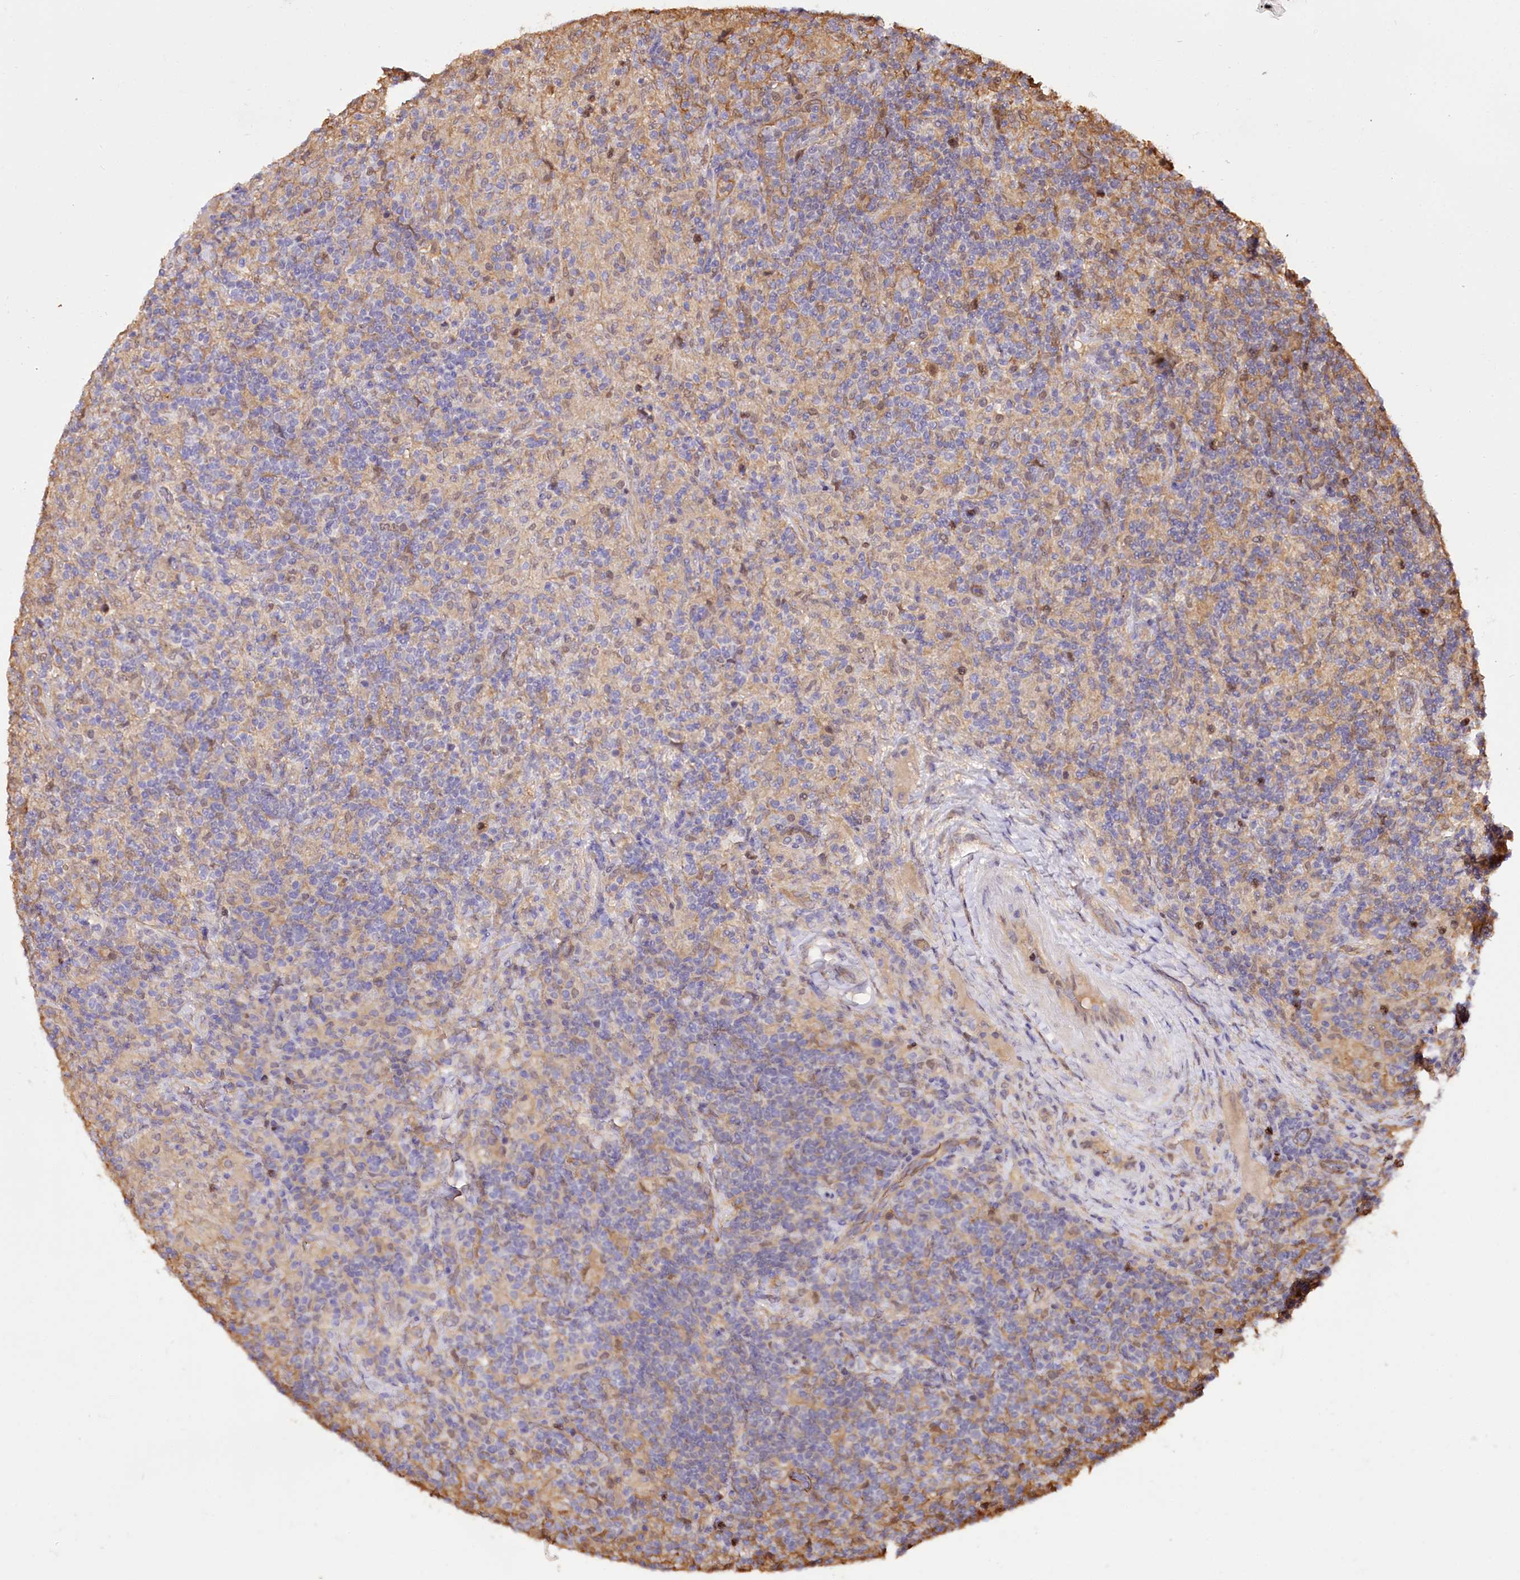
{"staining": {"intensity": "negative", "quantity": "none", "location": "none"}, "tissue": "lymphoma", "cell_type": "Tumor cells", "image_type": "cancer", "snomed": [{"axis": "morphology", "description": "Hodgkin's disease, NOS"}, {"axis": "topography", "description": "Lymph node"}], "caption": "Immunohistochemistry micrograph of neoplastic tissue: lymphoma stained with DAB (3,3'-diaminobenzidine) demonstrates no significant protein staining in tumor cells.", "gene": "GNL3L", "patient": {"sex": "male", "age": 70}}